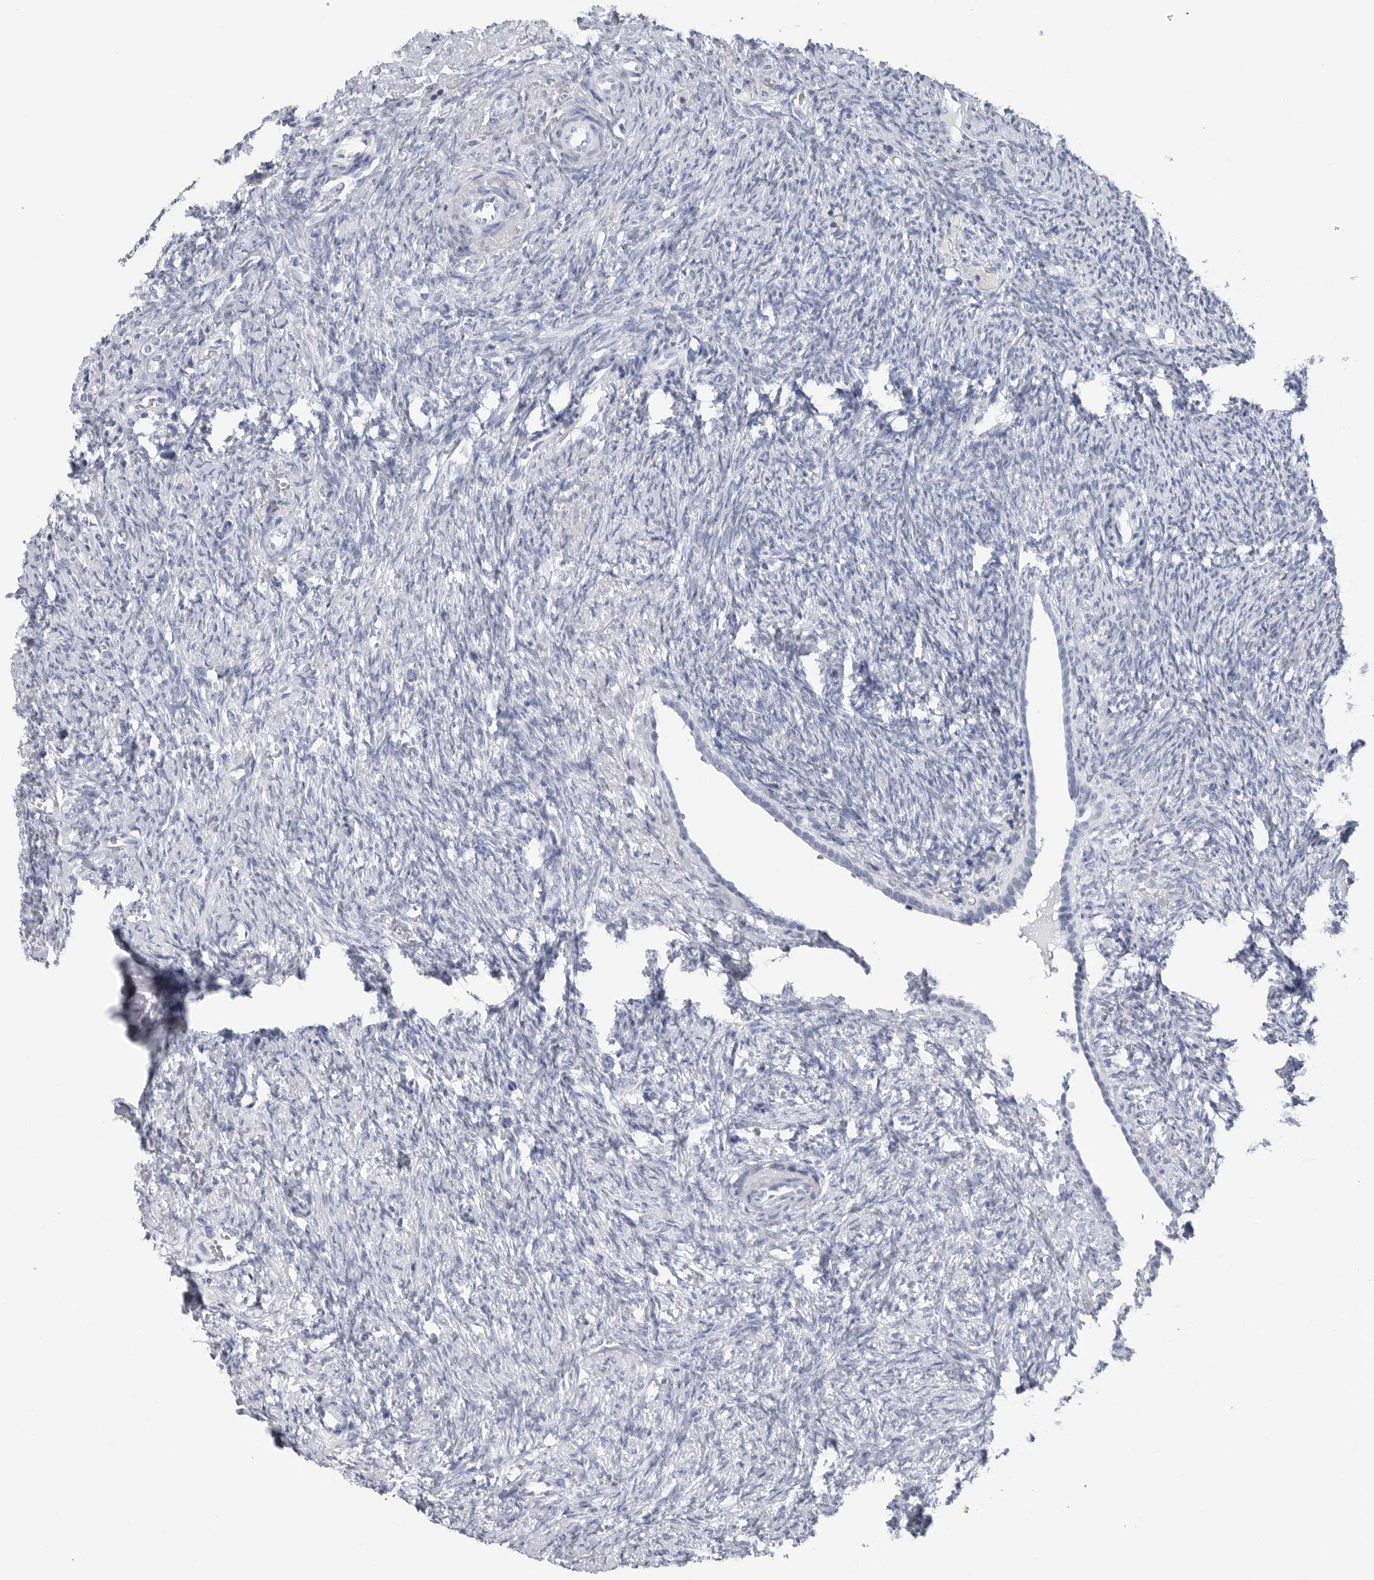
{"staining": {"intensity": "negative", "quantity": "none", "location": "none"}, "tissue": "ovary", "cell_type": "Ovarian stroma cells", "image_type": "normal", "snomed": [{"axis": "morphology", "description": "Normal tissue, NOS"}, {"axis": "topography", "description": "Ovary"}], "caption": "Immunohistochemical staining of benign ovary reveals no significant positivity in ovarian stroma cells.", "gene": "CSH1", "patient": {"sex": "female", "age": 41}}